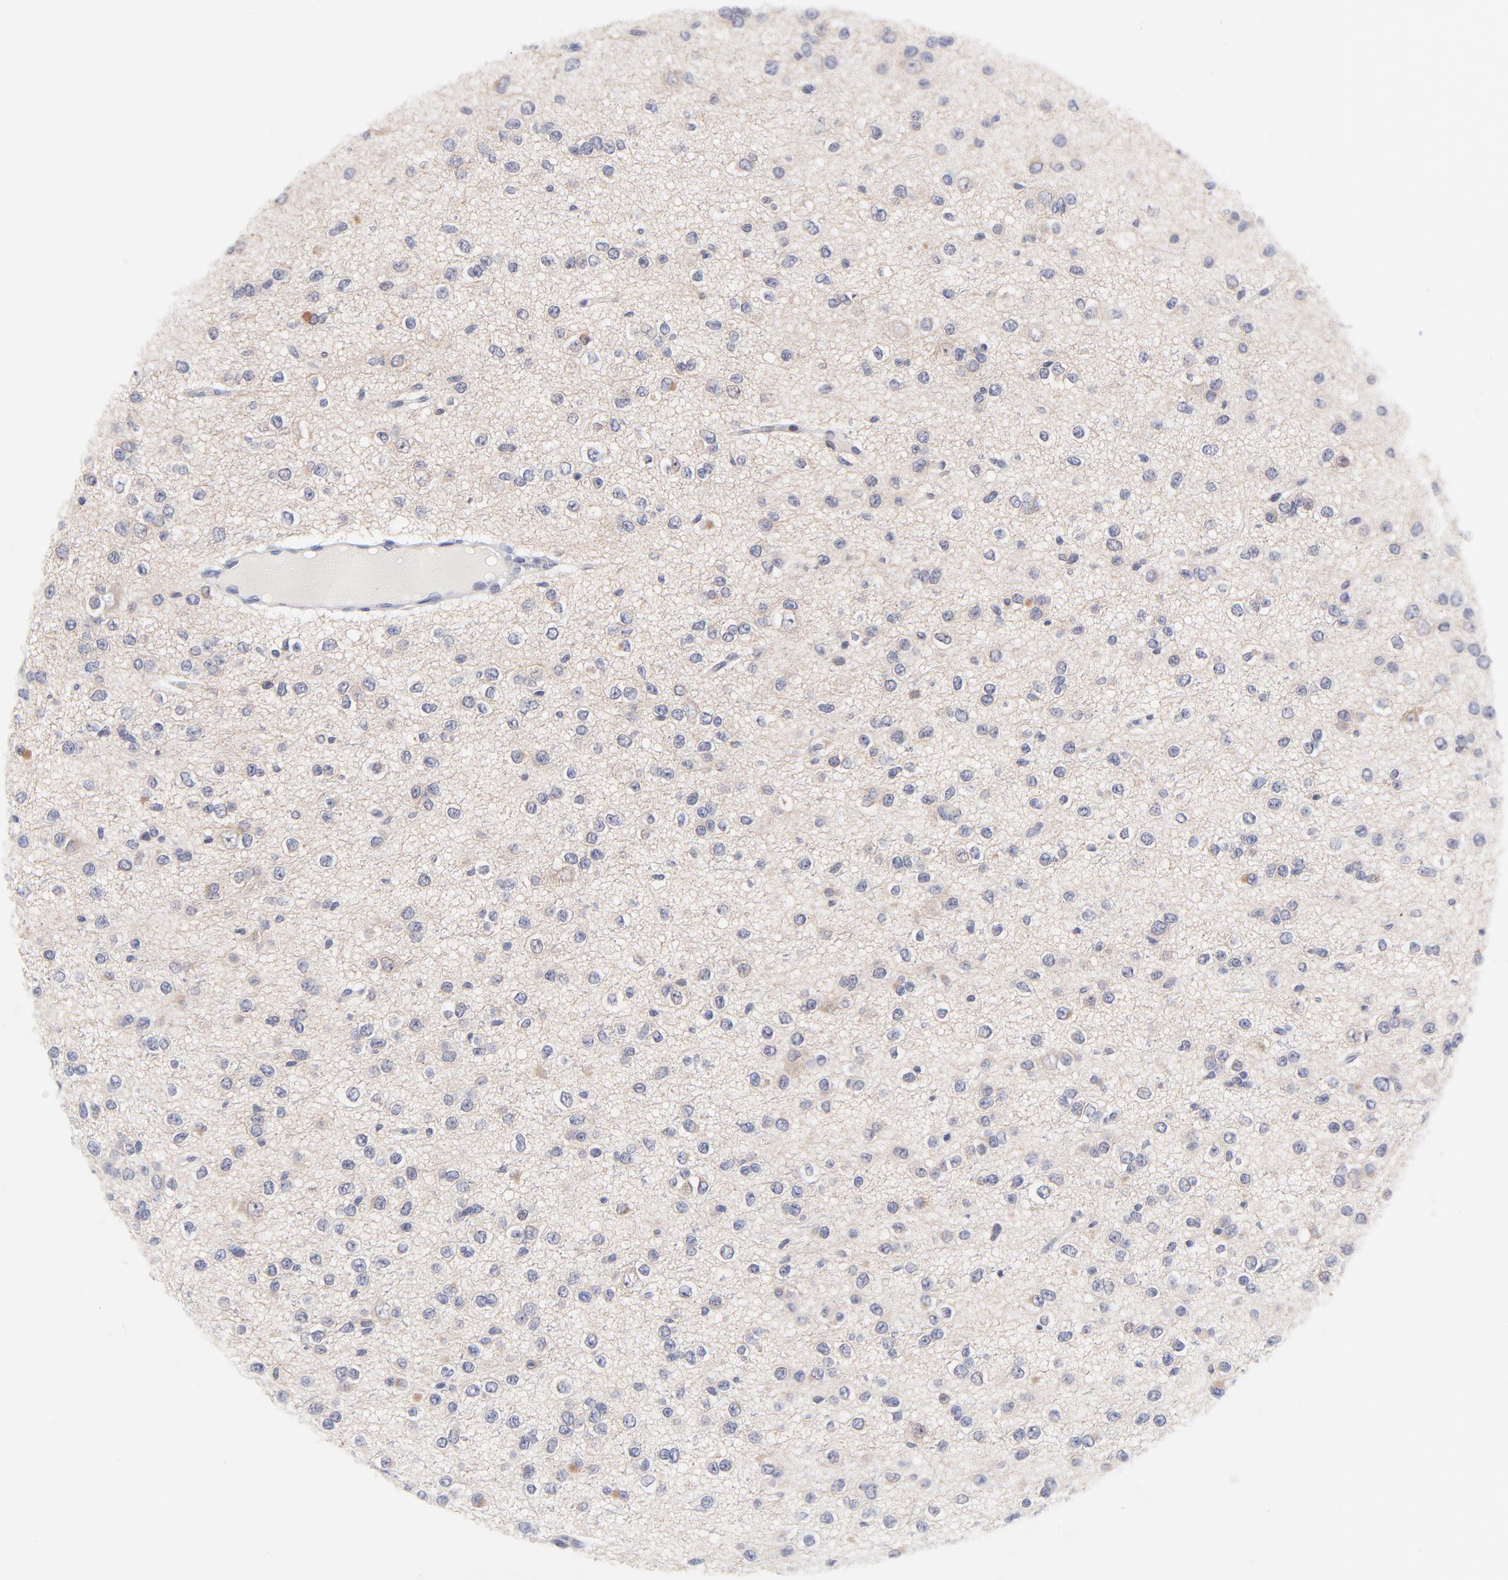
{"staining": {"intensity": "negative", "quantity": "none", "location": "none"}, "tissue": "glioma", "cell_type": "Tumor cells", "image_type": "cancer", "snomed": [{"axis": "morphology", "description": "Glioma, malignant, Low grade"}, {"axis": "topography", "description": "Brain"}], "caption": "Tumor cells are negative for brown protein staining in glioma.", "gene": "AFF2", "patient": {"sex": "male", "age": 42}}